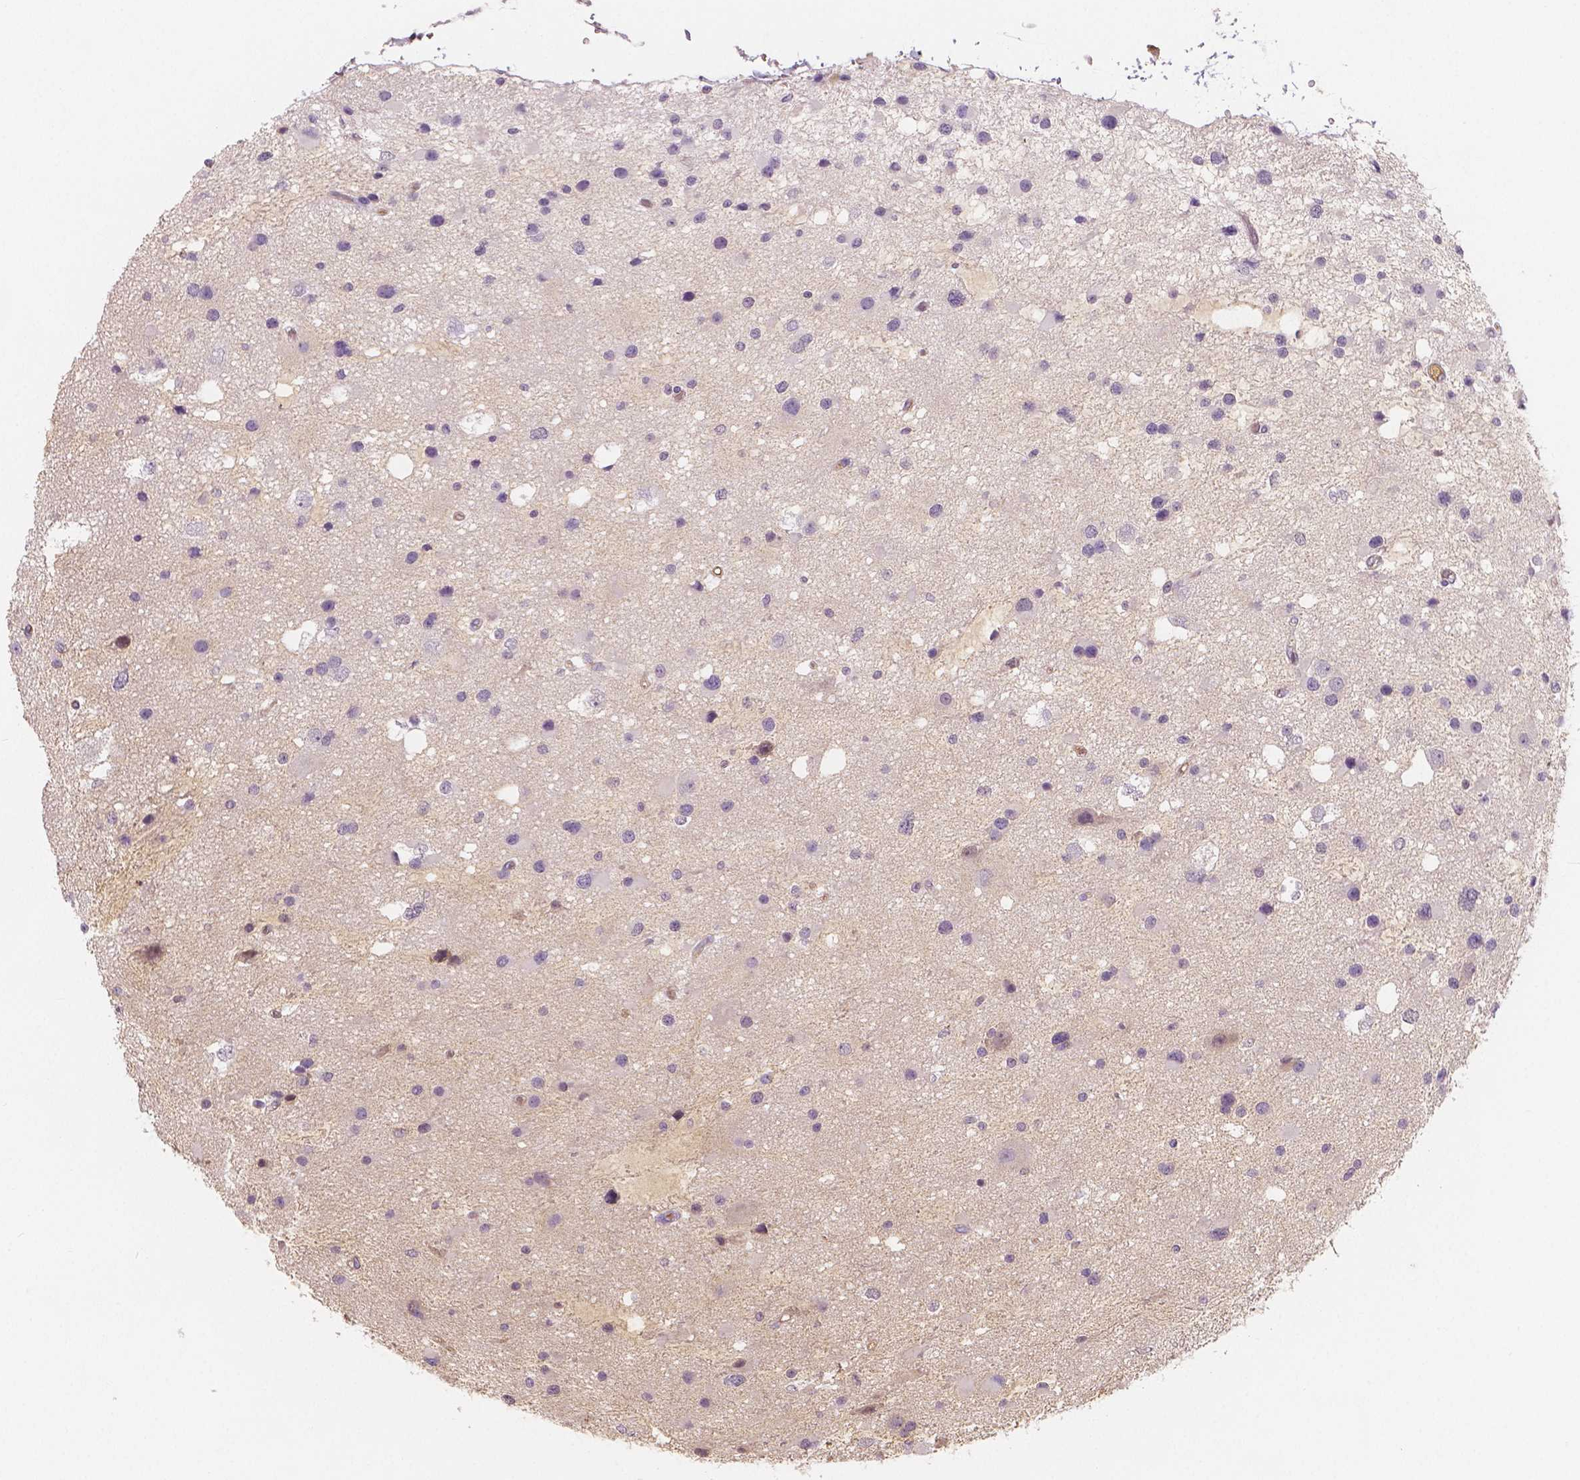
{"staining": {"intensity": "negative", "quantity": "none", "location": "none"}, "tissue": "glioma", "cell_type": "Tumor cells", "image_type": "cancer", "snomed": [{"axis": "morphology", "description": "Glioma, malignant, Low grade"}, {"axis": "topography", "description": "Brain"}], "caption": "Immunohistochemistry (IHC) of human glioma demonstrates no positivity in tumor cells. (DAB (3,3'-diaminobenzidine) immunohistochemistry (IHC) visualized using brightfield microscopy, high magnification).", "gene": "APOA4", "patient": {"sex": "female", "age": 32}}